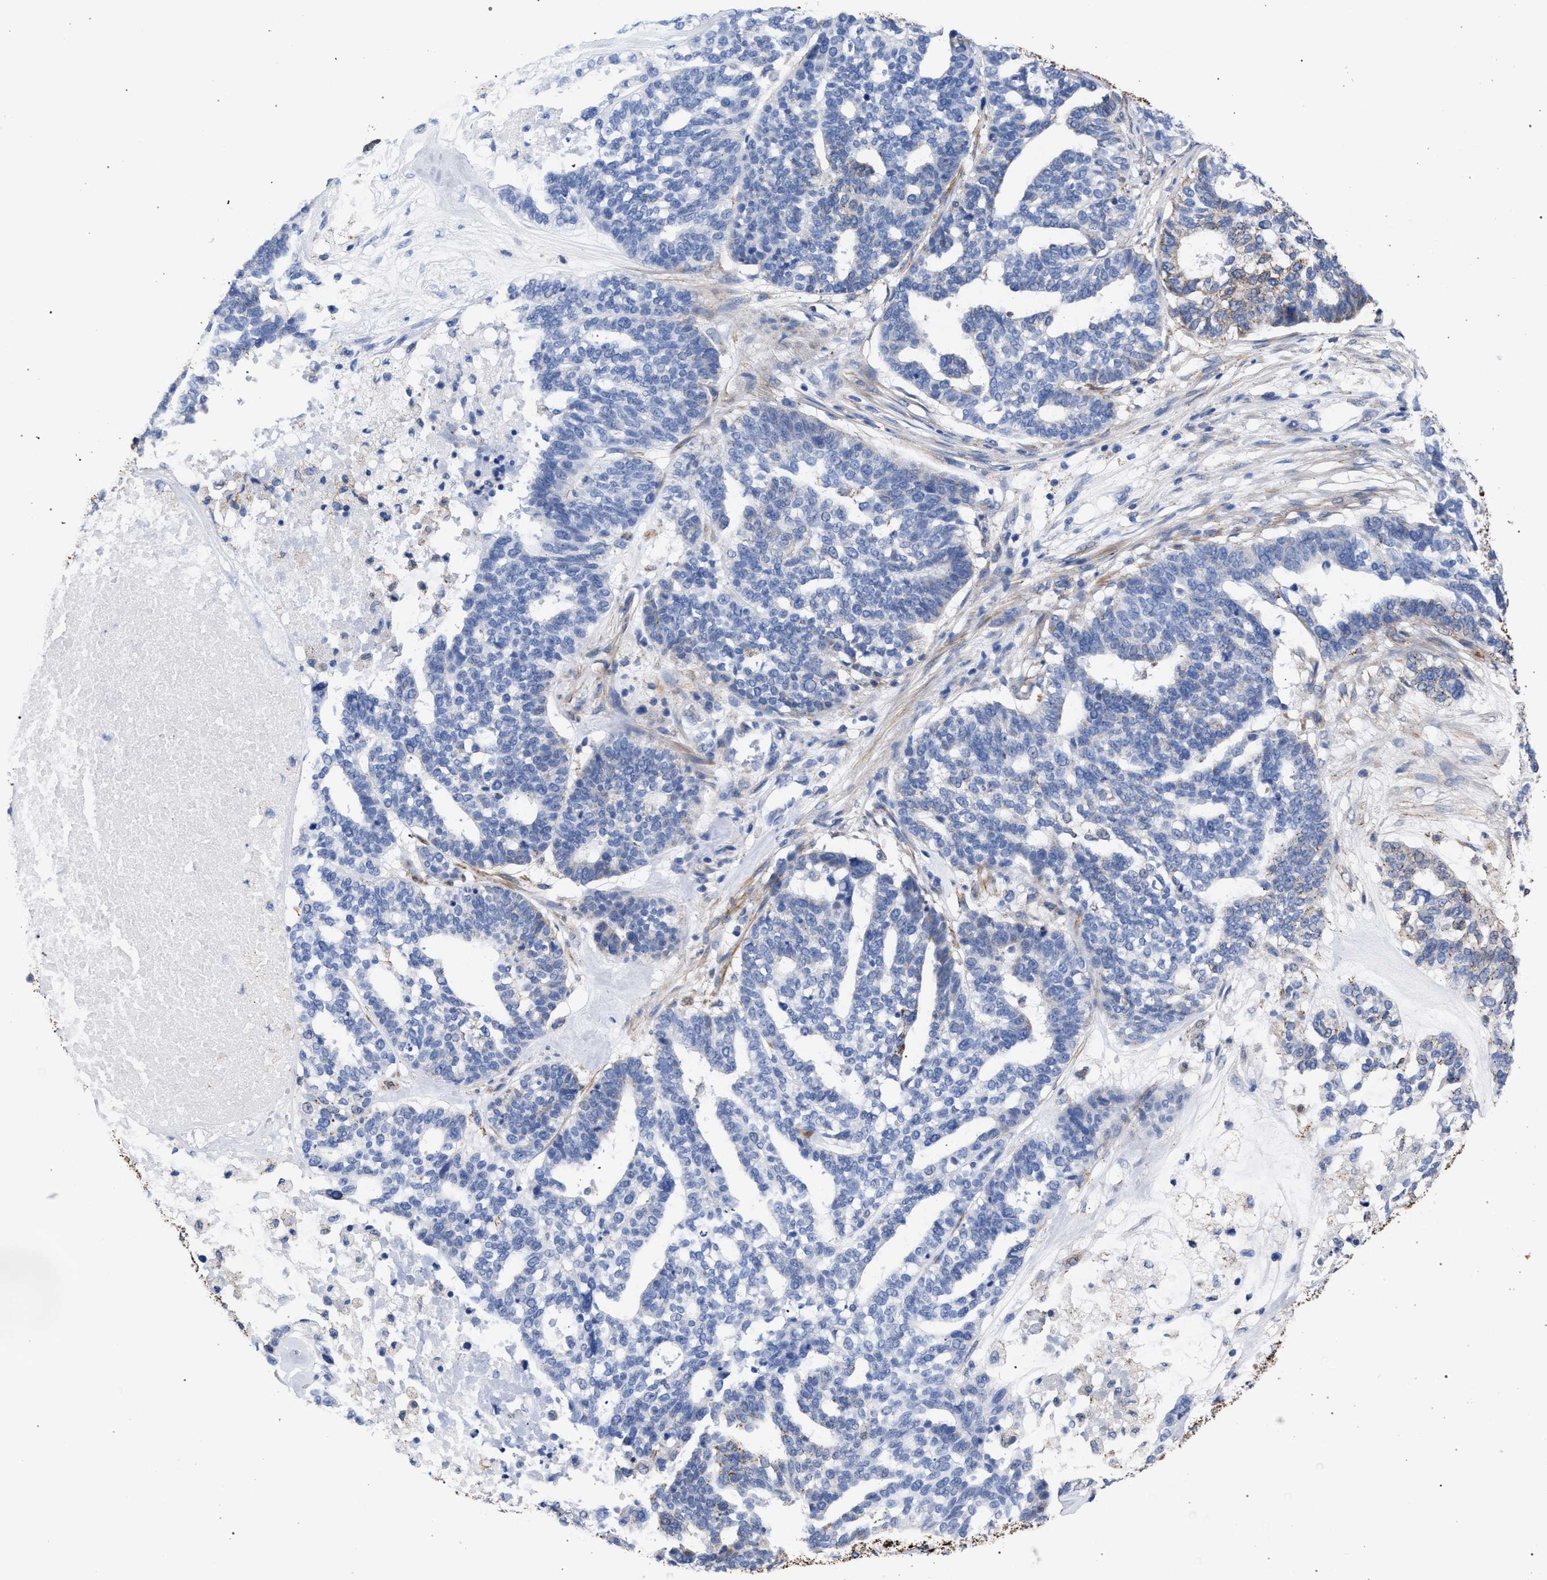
{"staining": {"intensity": "moderate", "quantity": "<25%", "location": "cytoplasmic/membranous"}, "tissue": "ovarian cancer", "cell_type": "Tumor cells", "image_type": "cancer", "snomed": [{"axis": "morphology", "description": "Cystadenocarcinoma, serous, NOS"}, {"axis": "topography", "description": "Ovary"}], "caption": "An image showing moderate cytoplasmic/membranous staining in approximately <25% of tumor cells in ovarian cancer (serous cystadenocarcinoma), as visualized by brown immunohistochemical staining.", "gene": "ACADS", "patient": {"sex": "female", "age": 59}}